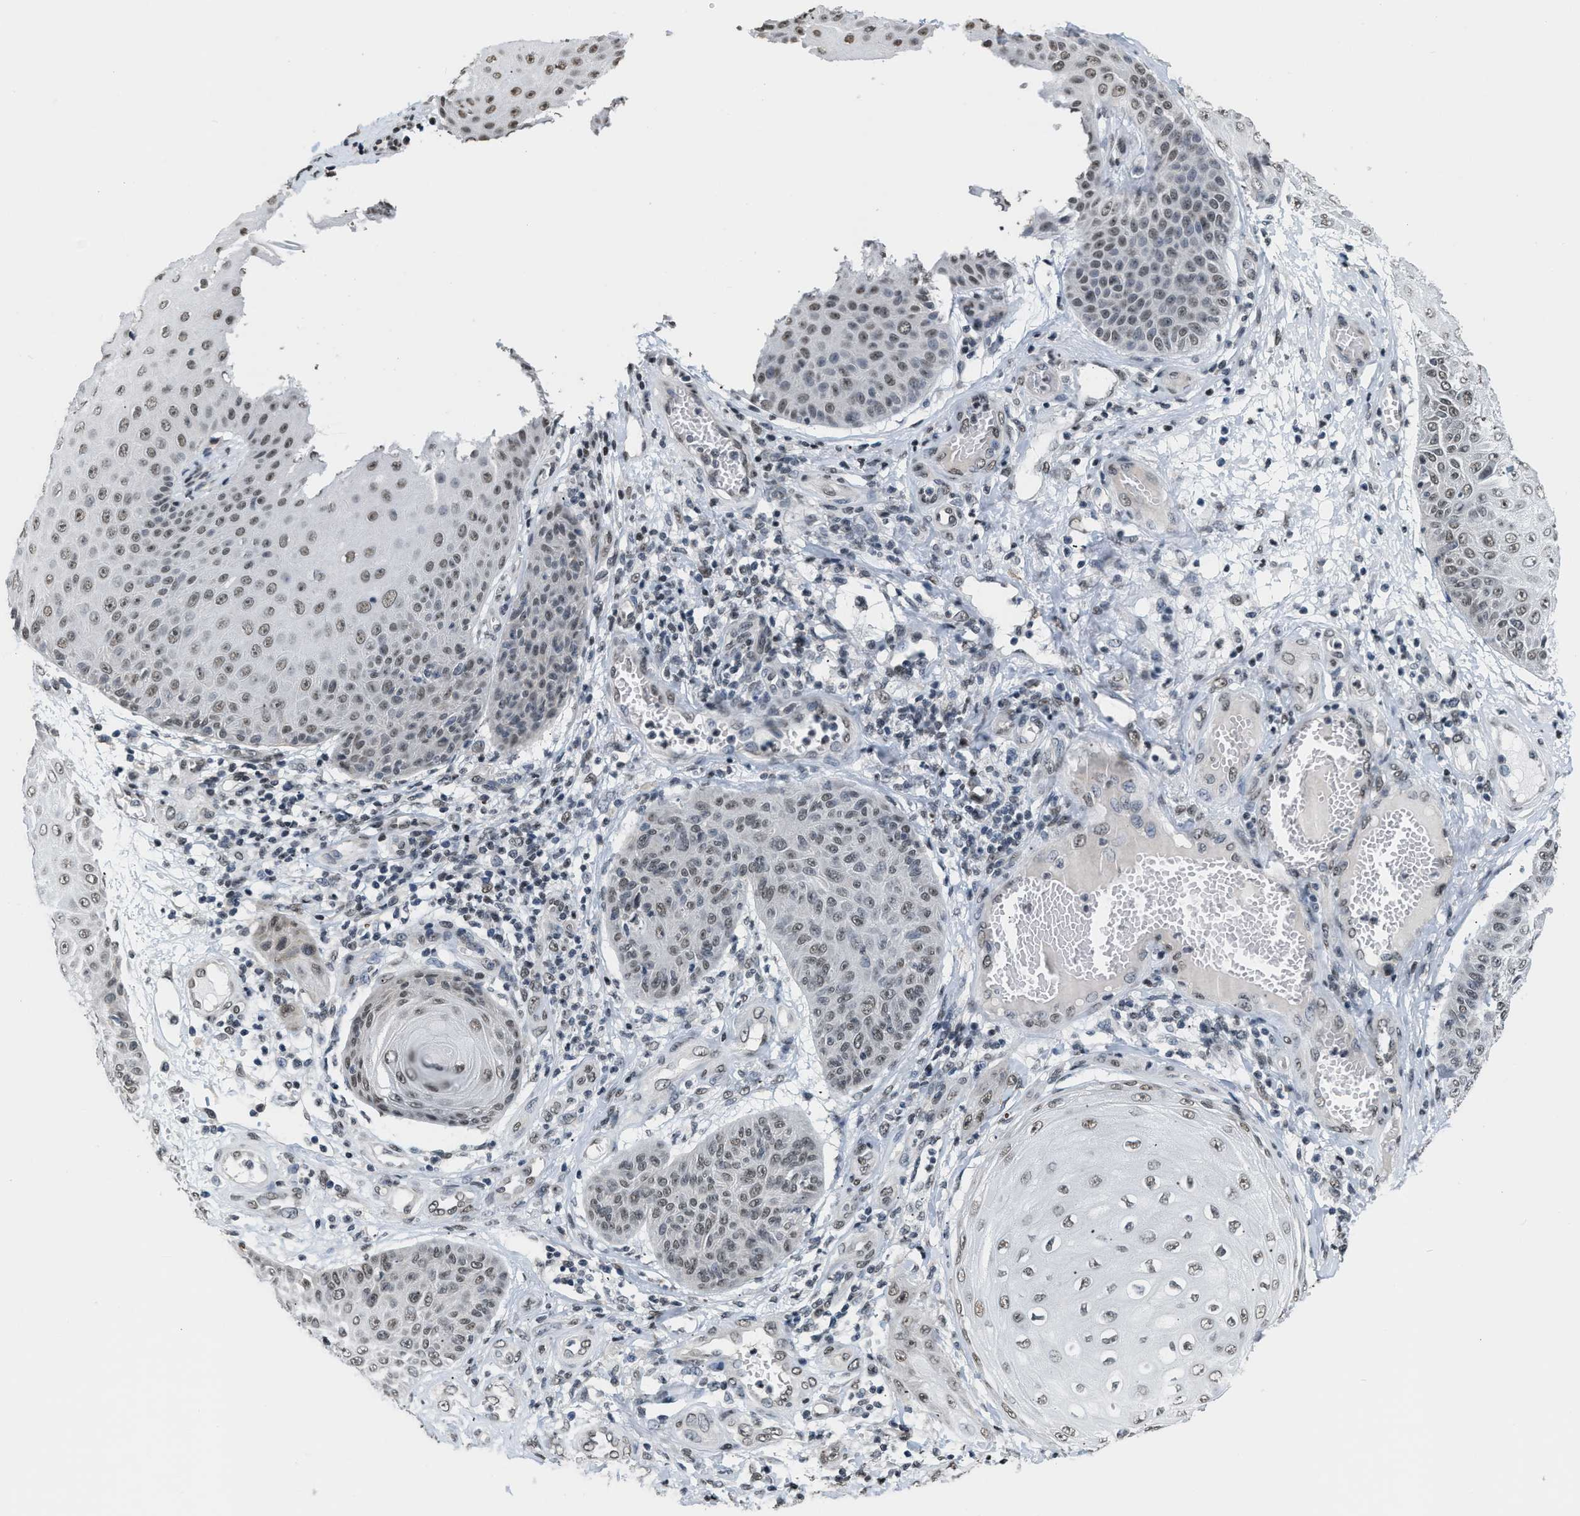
{"staining": {"intensity": "weak", "quantity": ">75%", "location": "nuclear"}, "tissue": "skin cancer", "cell_type": "Tumor cells", "image_type": "cancer", "snomed": [{"axis": "morphology", "description": "Squamous cell carcinoma, NOS"}, {"axis": "topography", "description": "Skin"}], "caption": "Skin cancer stained with a brown dye displays weak nuclear positive staining in about >75% of tumor cells.", "gene": "RAF1", "patient": {"sex": "male", "age": 74}}